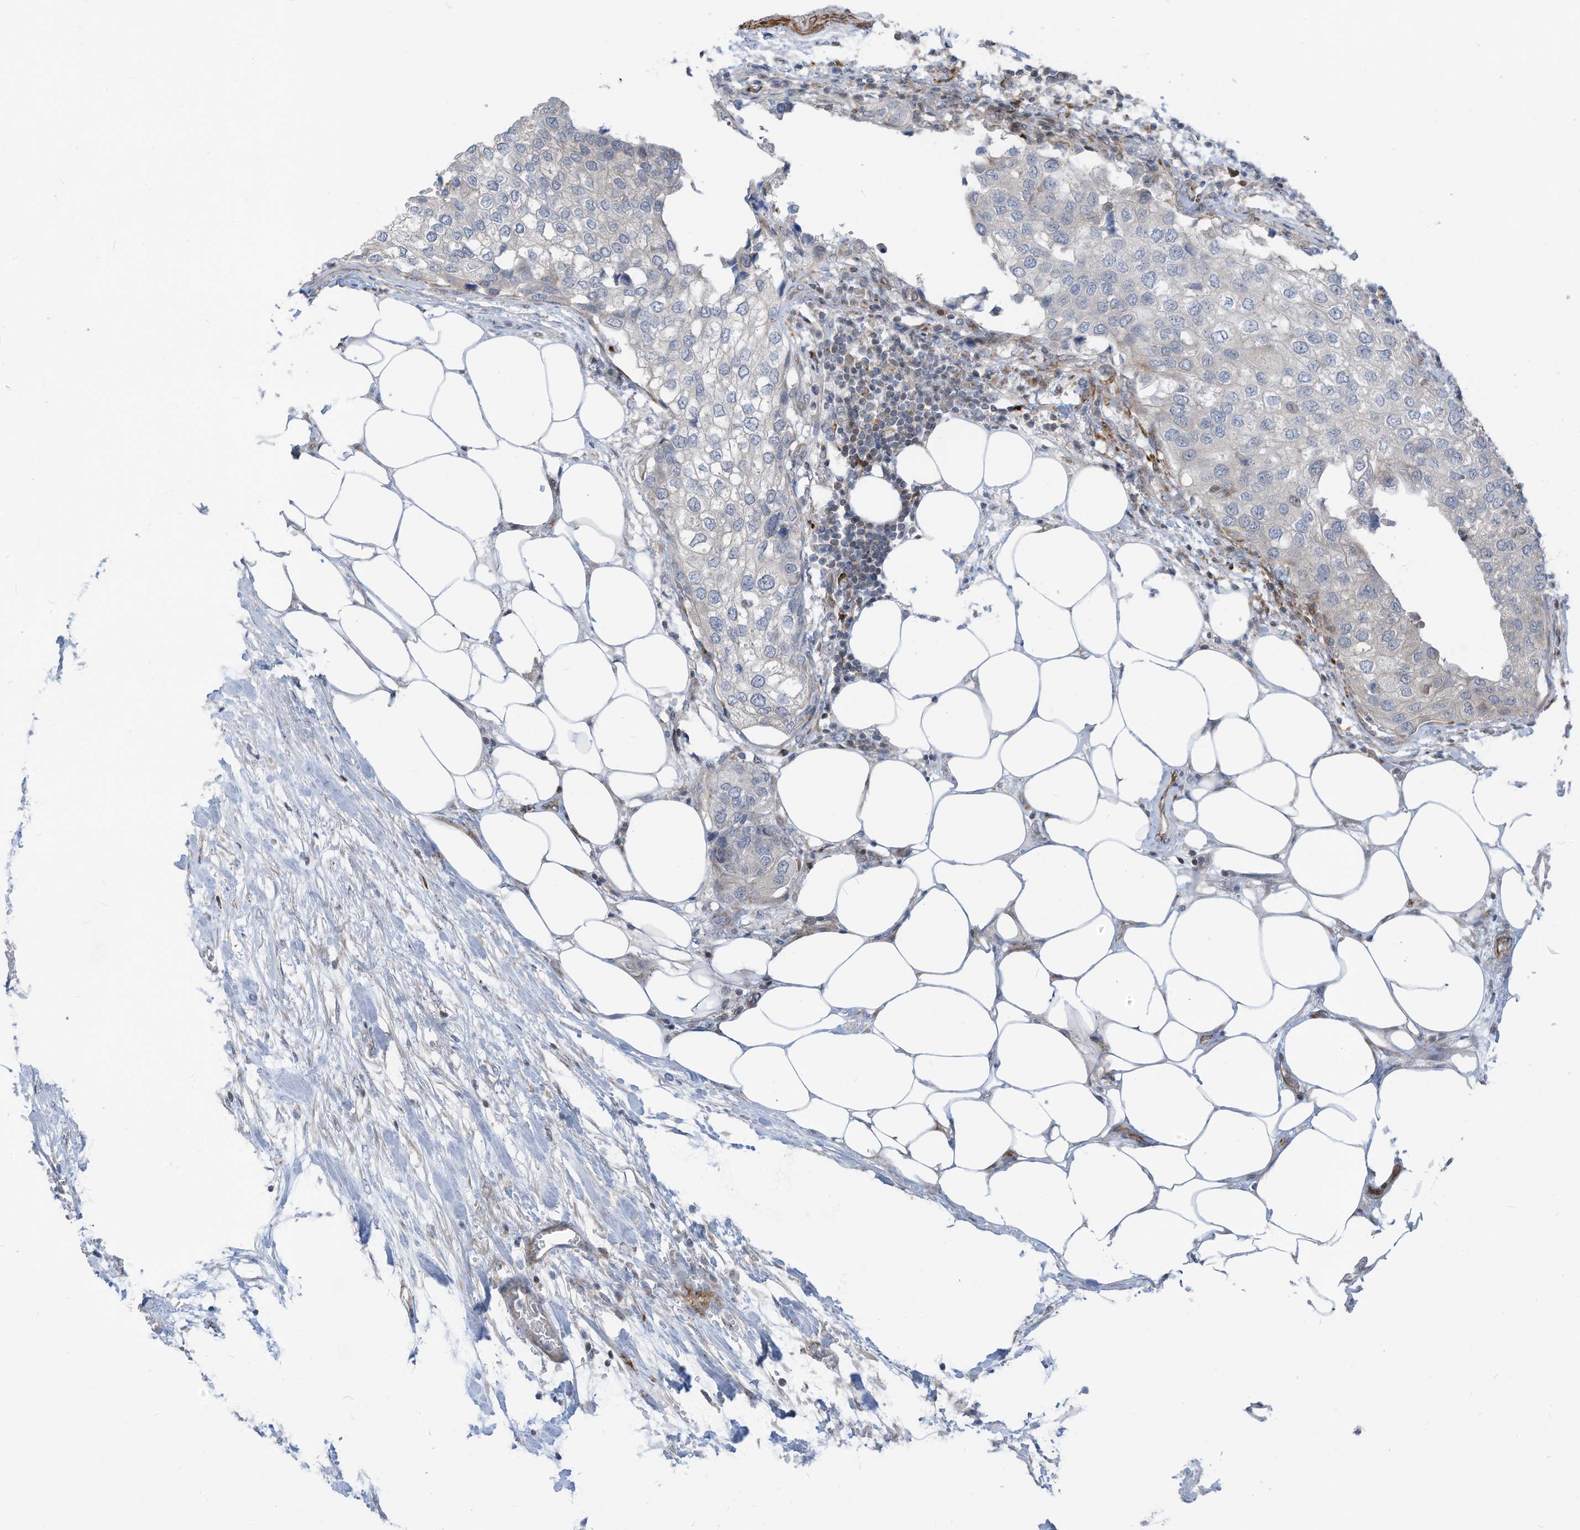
{"staining": {"intensity": "negative", "quantity": "none", "location": "none"}, "tissue": "urothelial cancer", "cell_type": "Tumor cells", "image_type": "cancer", "snomed": [{"axis": "morphology", "description": "Urothelial carcinoma, High grade"}, {"axis": "topography", "description": "Urinary bladder"}], "caption": "High magnification brightfield microscopy of high-grade urothelial carcinoma stained with DAB (3,3'-diaminobenzidine) (brown) and counterstained with hematoxylin (blue): tumor cells show no significant positivity.", "gene": "GPATCH3", "patient": {"sex": "male", "age": 64}}